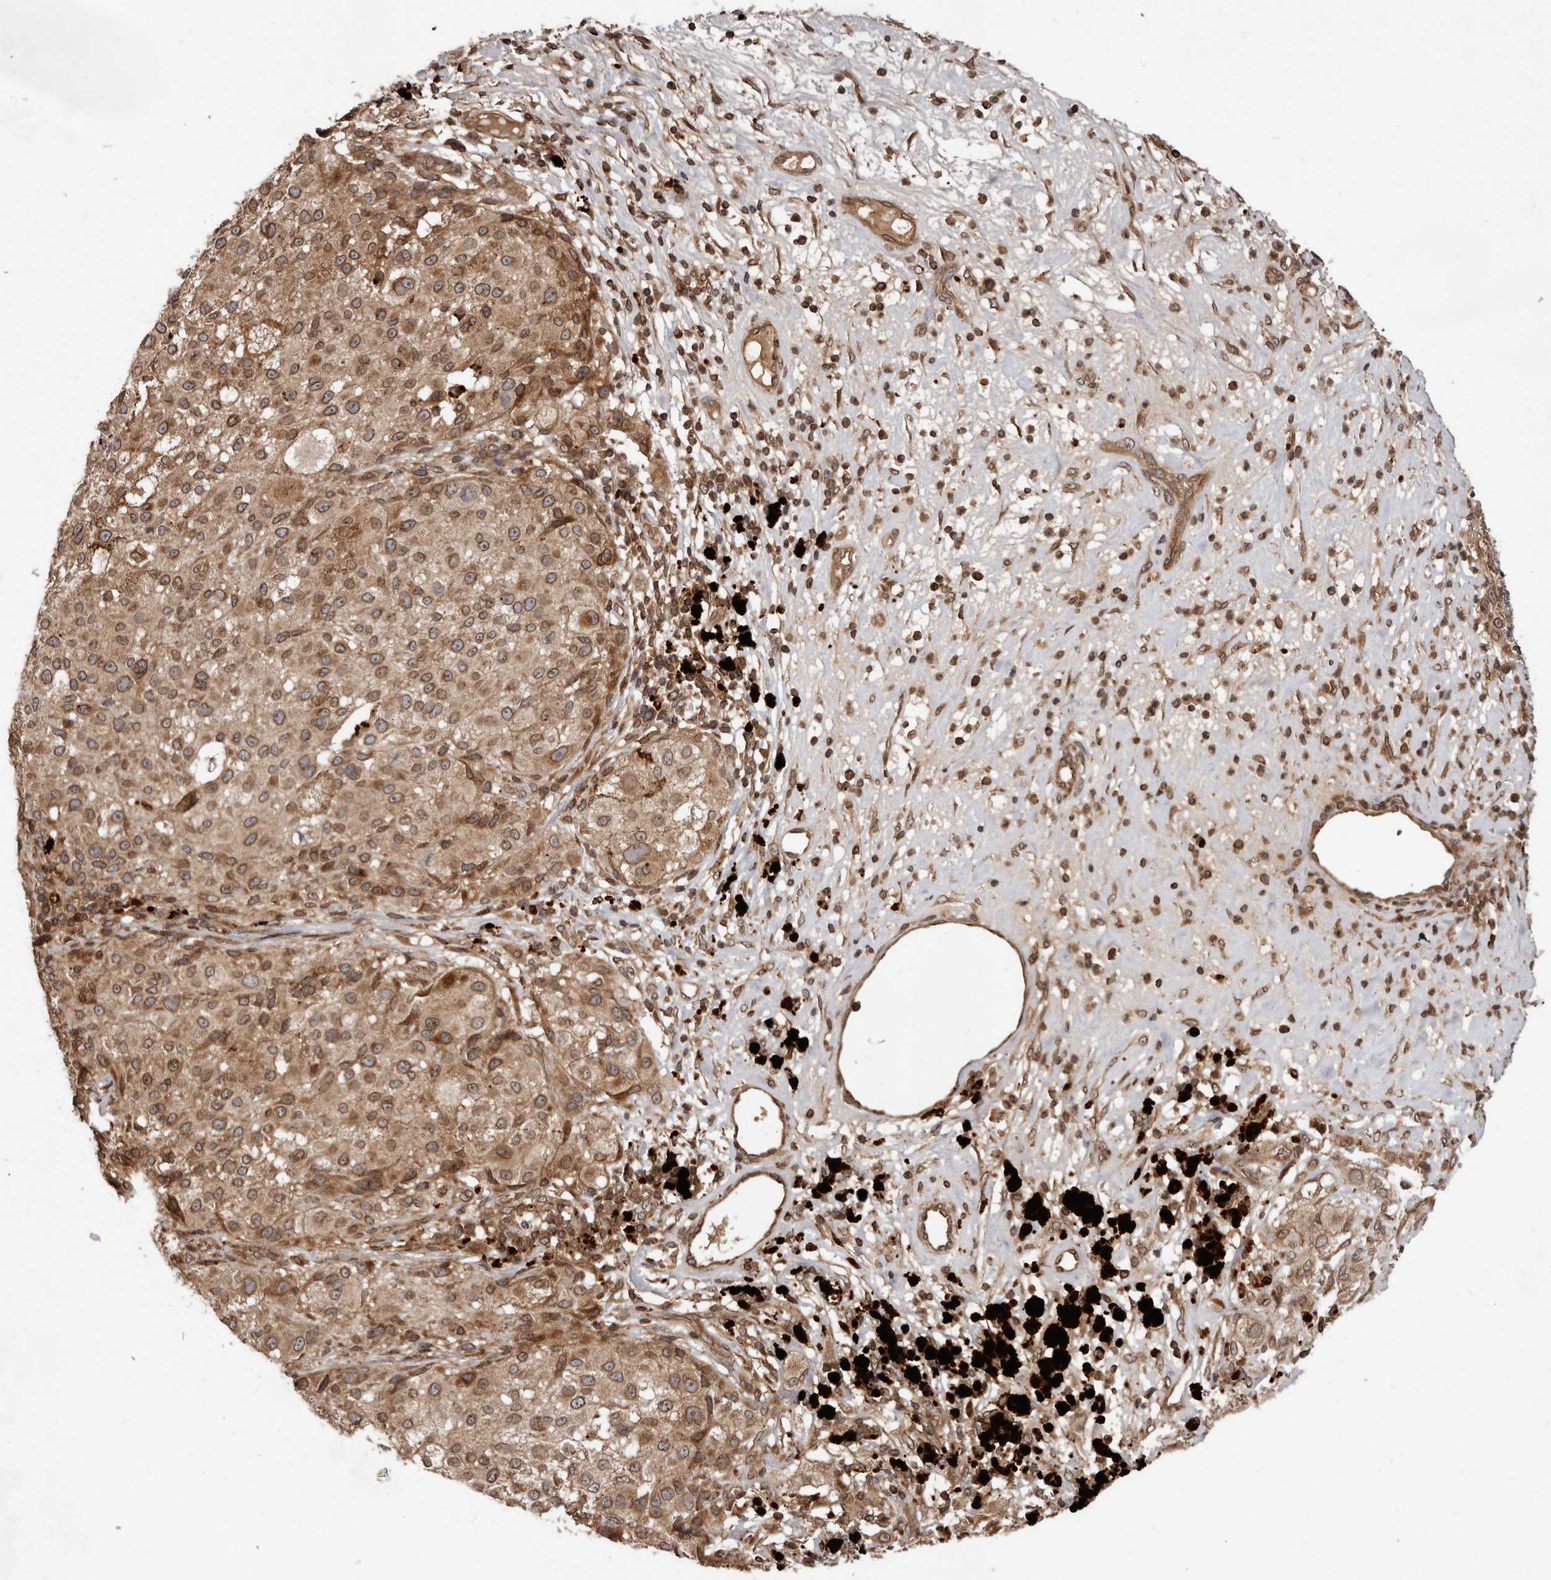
{"staining": {"intensity": "moderate", "quantity": ">75%", "location": "cytoplasmic/membranous,nuclear"}, "tissue": "melanoma", "cell_type": "Tumor cells", "image_type": "cancer", "snomed": [{"axis": "morphology", "description": "Necrosis, NOS"}, {"axis": "morphology", "description": "Malignant melanoma, NOS"}, {"axis": "topography", "description": "Skin"}], "caption": "Protein analysis of malignant melanoma tissue shows moderate cytoplasmic/membranous and nuclear expression in about >75% of tumor cells. Using DAB (3,3'-diaminobenzidine) (brown) and hematoxylin (blue) stains, captured at high magnification using brightfield microscopy.", "gene": "STK36", "patient": {"sex": "female", "age": 87}}